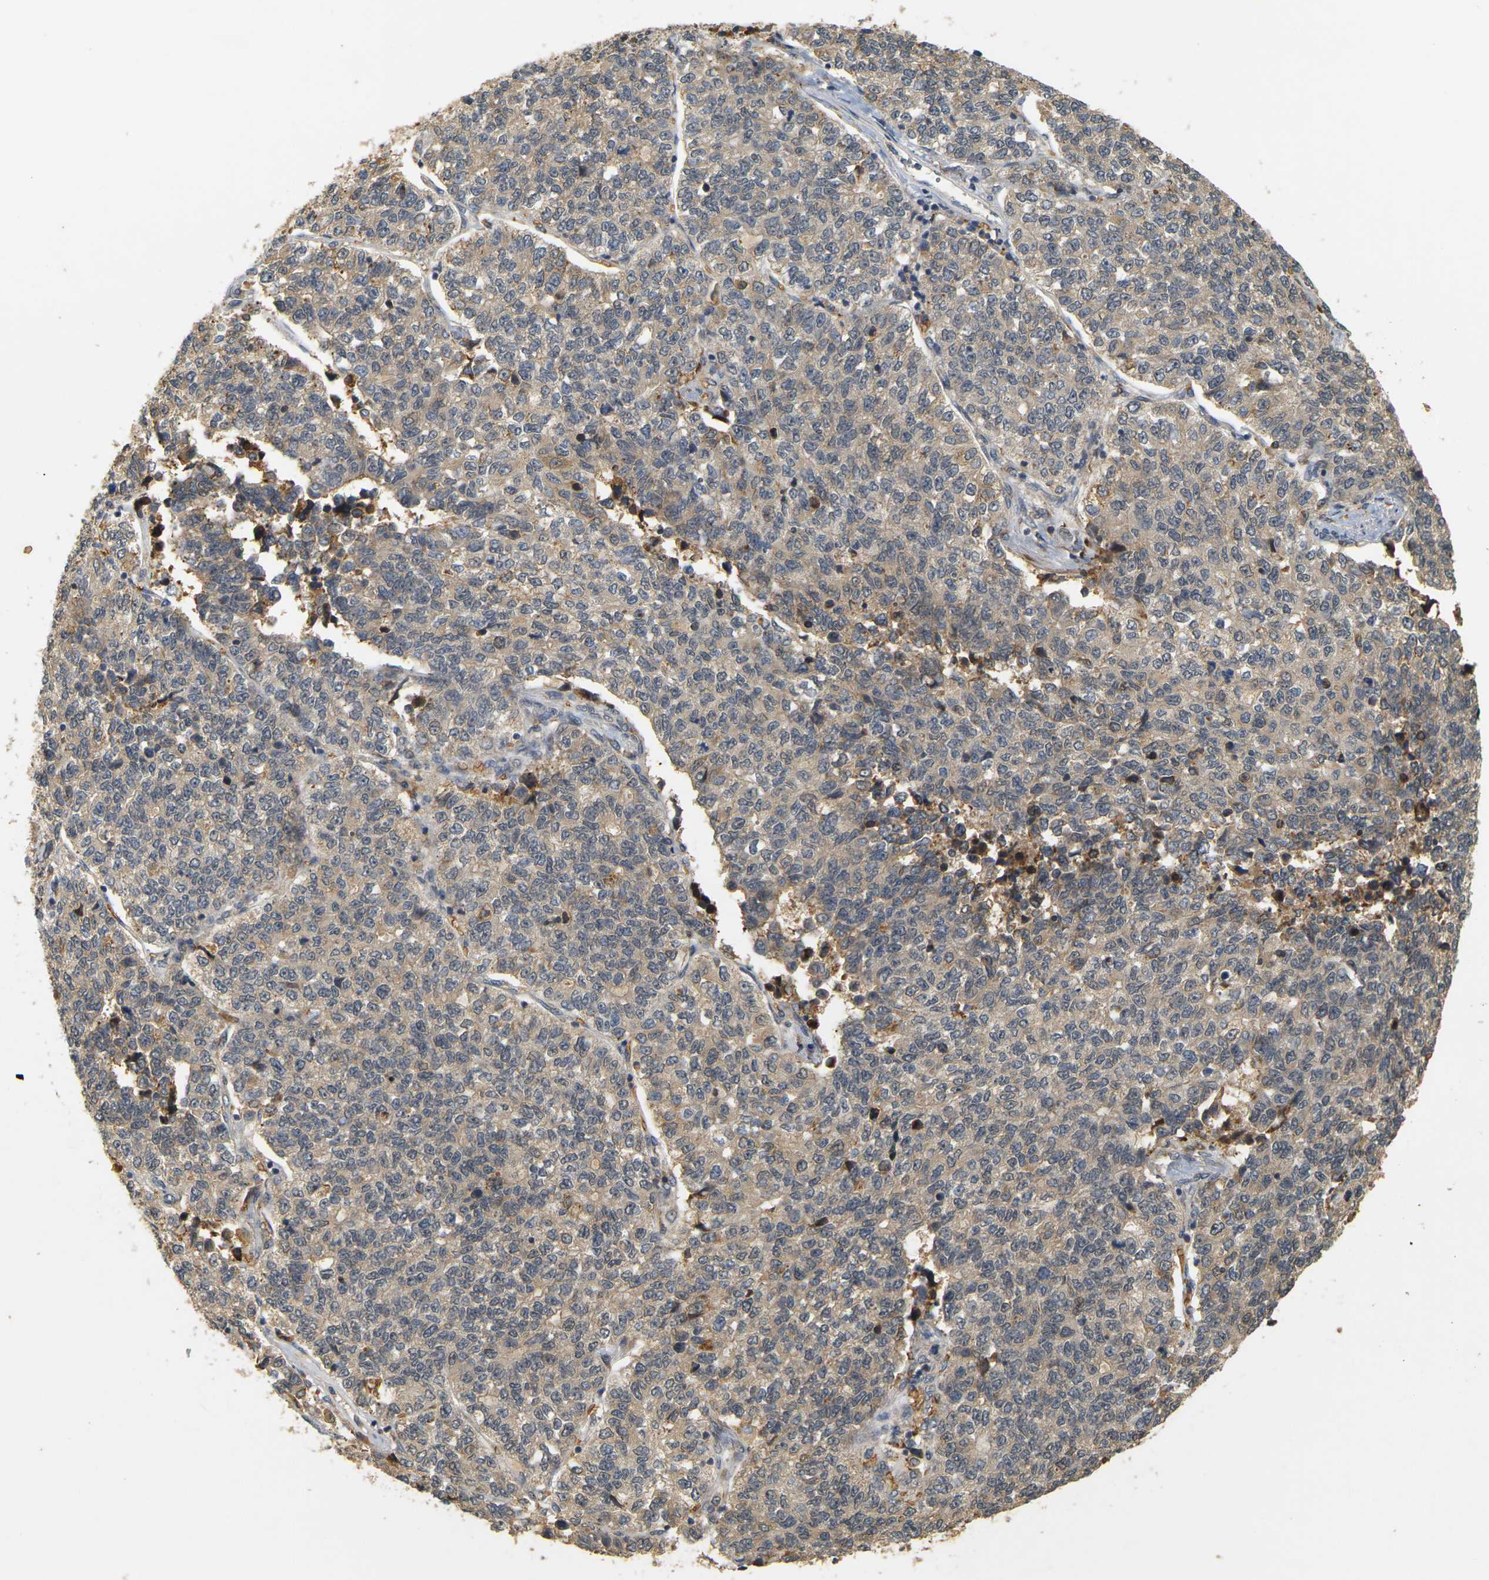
{"staining": {"intensity": "weak", "quantity": "<25%", "location": "cytoplasmic/membranous"}, "tissue": "lung cancer", "cell_type": "Tumor cells", "image_type": "cancer", "snomed": [{"axis": "morphology", "description": "Adenocarcinoma, NOS"}, {"axis": "topography", "description": "Lung"}], "caption": "High magnification brightfield microscopy of lung cancer (adenocarcinoma) stained with DAB (3,3'-diaminobenzidine) (brown) and counterstained with hematoxylin (blue): tumor cells show no significant expression.", "gene": "MEGF9", "patient": {"sex": "male", "age": 49}}